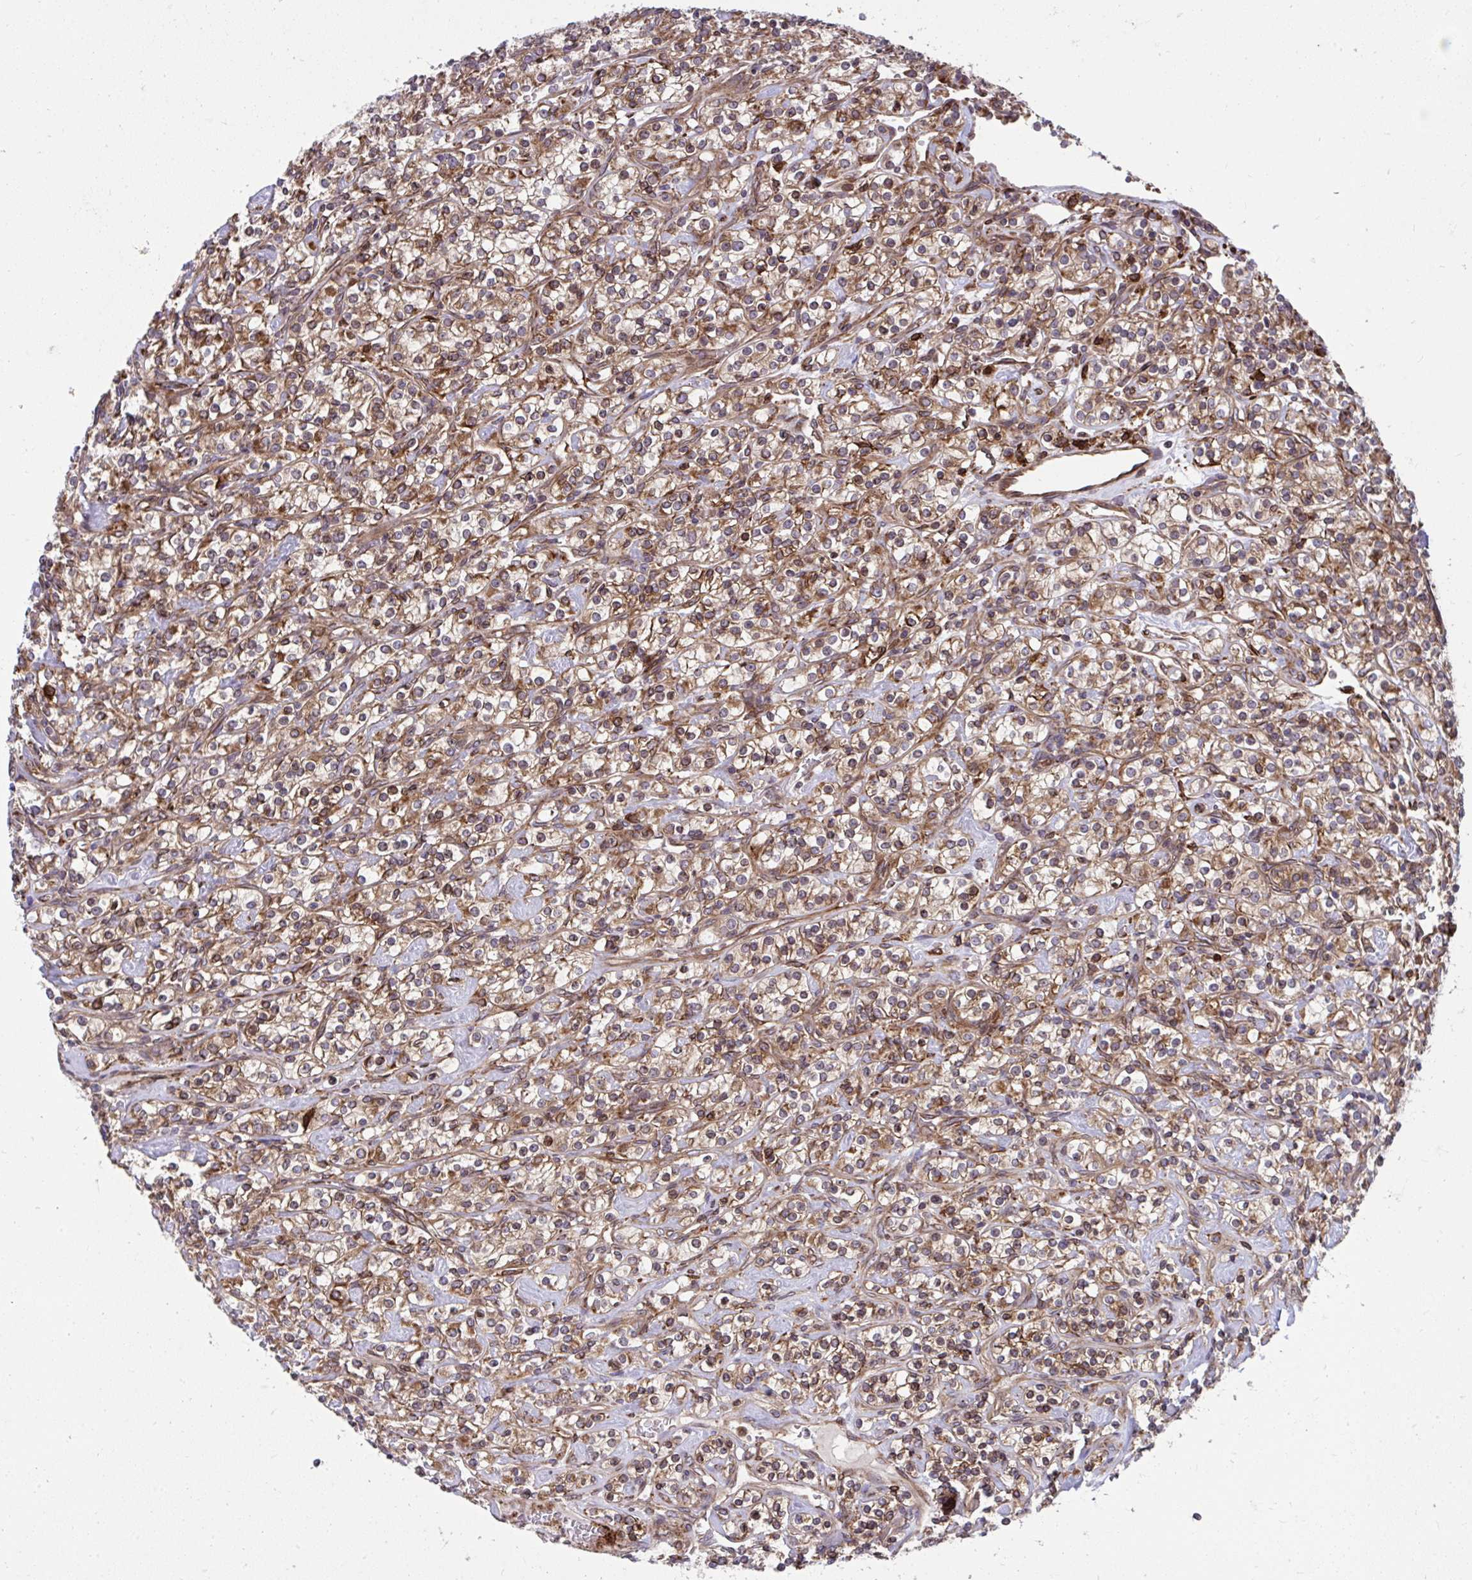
{"staining": {"intensity": "moderate", "quantity": ">75%", "location": "cytoplasmic/membranous"}, "tissue": "renal cancer", "cell_type": "Tumor cells", "image_type": "cancer", "snomed": [{"axis": "morphology", "description": "Adenocarcinoma, NOS"}, {"axis": "topography", "description": "Kidney"}], "caption": "Immunohistochemical staining of human adenocarcinoma (renal) demonstrates moderate cytoplasmic/membranous protein staining in approximately >75% of tumor cells.", "gene": "STIM2", "patient": {"sex": "male", "age": 77}}